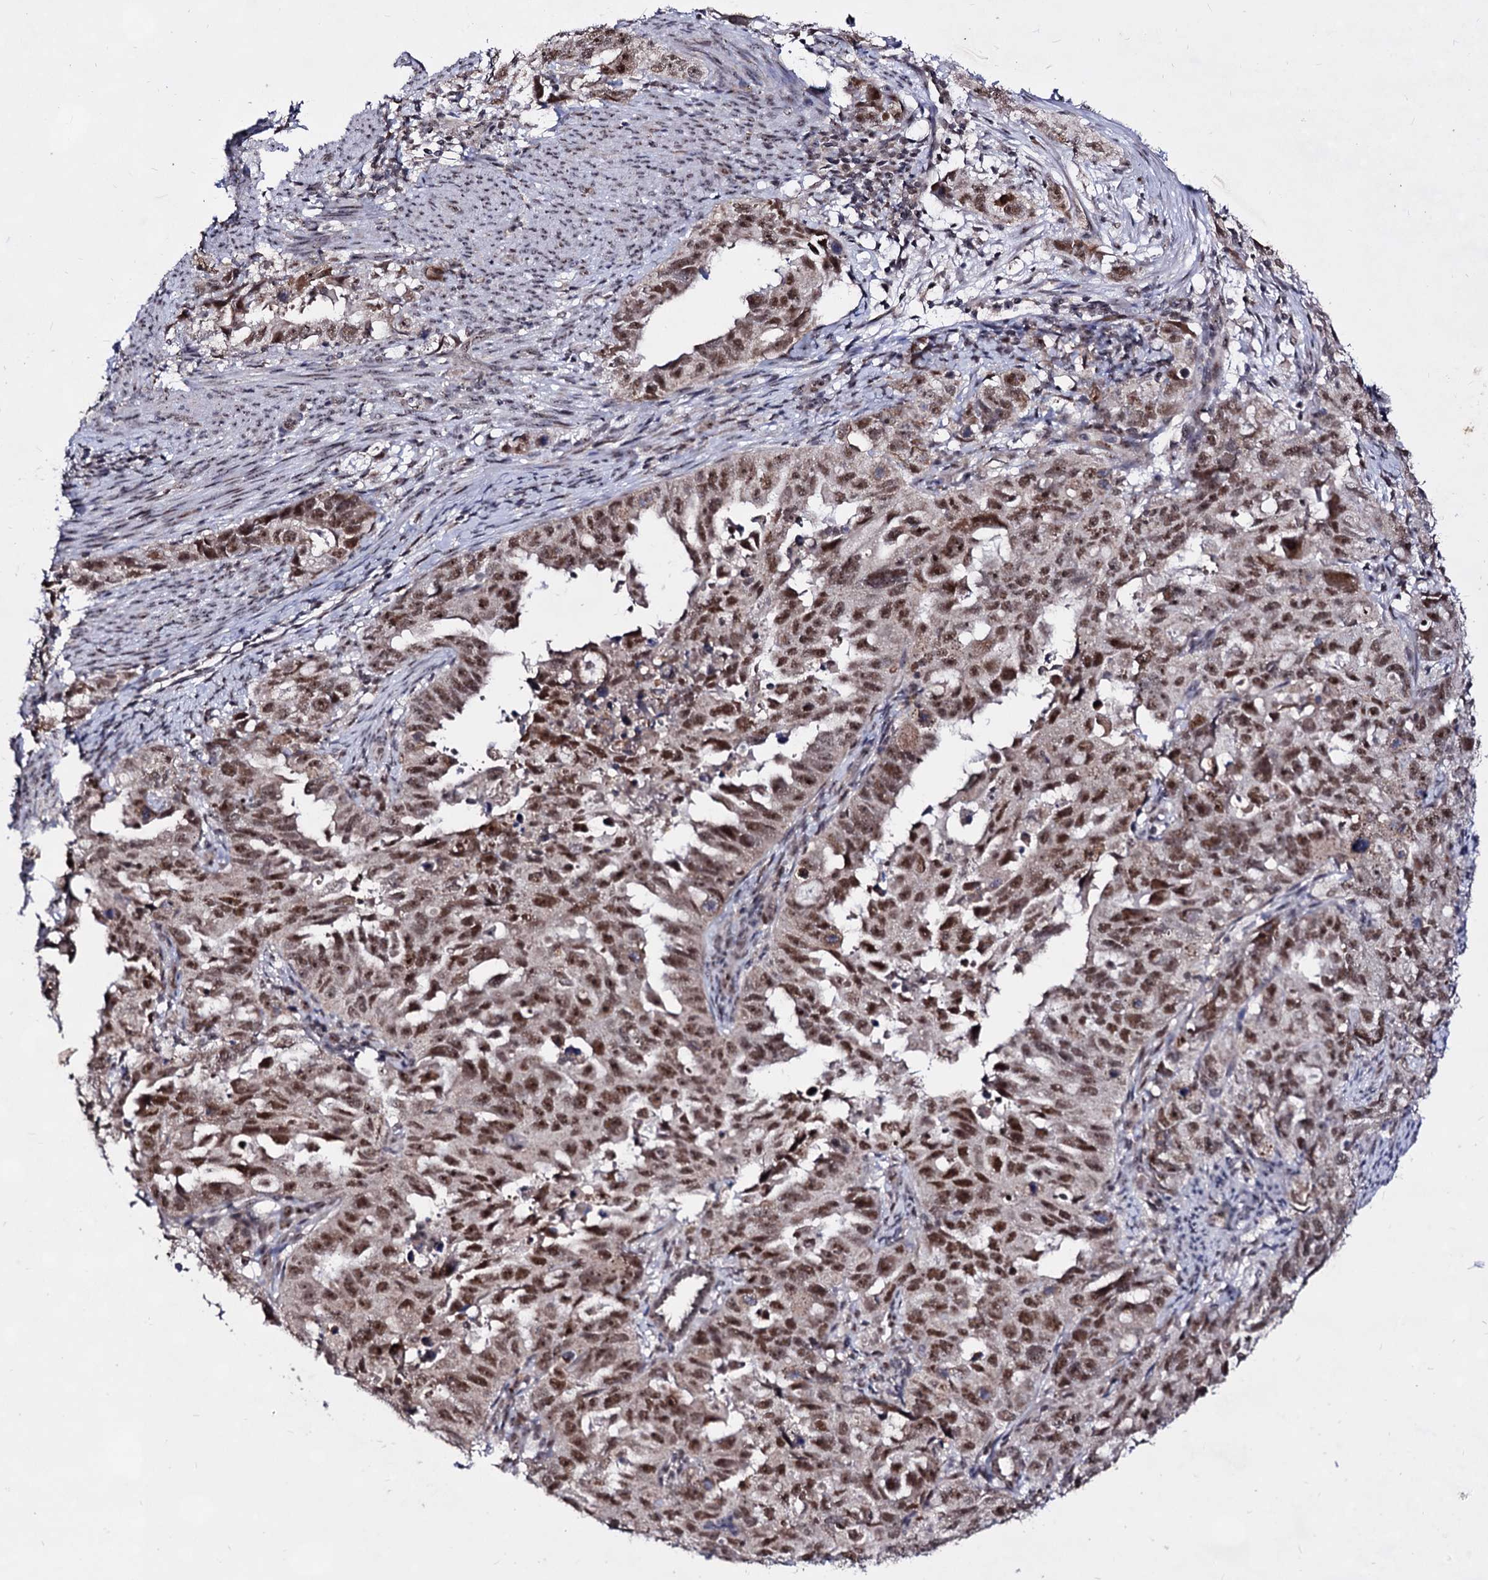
{"staining": {"intensity": "moderate", "quantity": ">75%", "location": "nuclear"}, "tissue": "endometrial cancer", "cell_type": "Tumor cells", "image_type": "cancer", "snomed": [{"axis": "morphology", "description": "Adenocarcinoma, NOS"}, {"axis": "topography", "description": "Endometrium"}], "caption": "The histopathology image exhibits a brown stain indicating the presence of a protein in the nuclear of tumor cells in endometrial cancer.", "gene": "EXOSC10", "patient": {"sex": "female", "age": 65}}